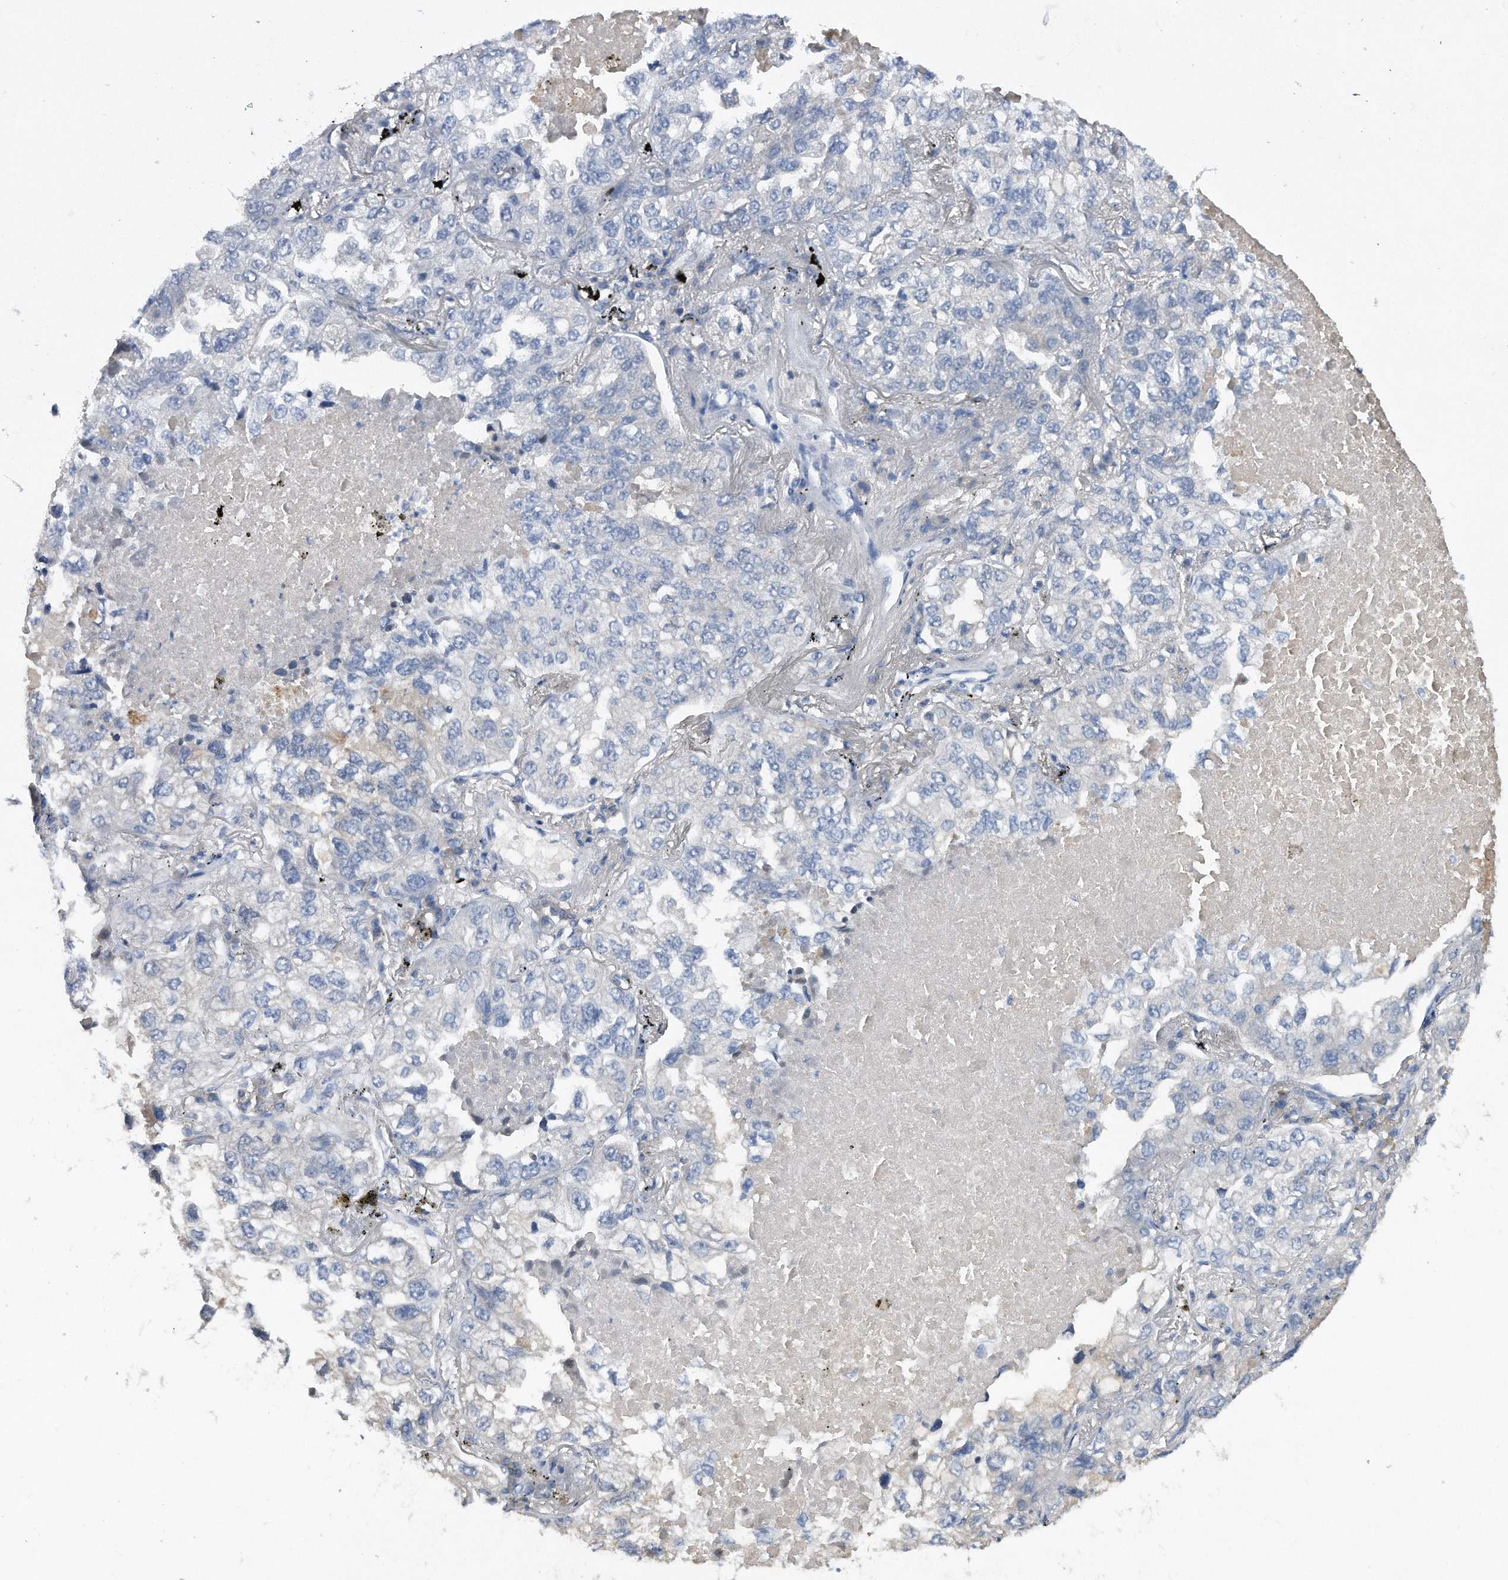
{"staining": {"intensity": "negative", "quantity": "none", "location": "none"}, "tissue": "lung cancer", "cell_type": "Tumor cells", "image_type": "cancer", "snomed": [{"axis": "morphology", "description": "Adenocarcinoma, NOS"}, {"axis": "topography", "description": "Lung"}], "caption": "DAB (3,3'-diaminobenzidine) immunohistochemical staining of lung cancer reveals no significant staining in tumor cells.", "gene": "ASNS", "patient": {"sex": "male", "age": 65}}